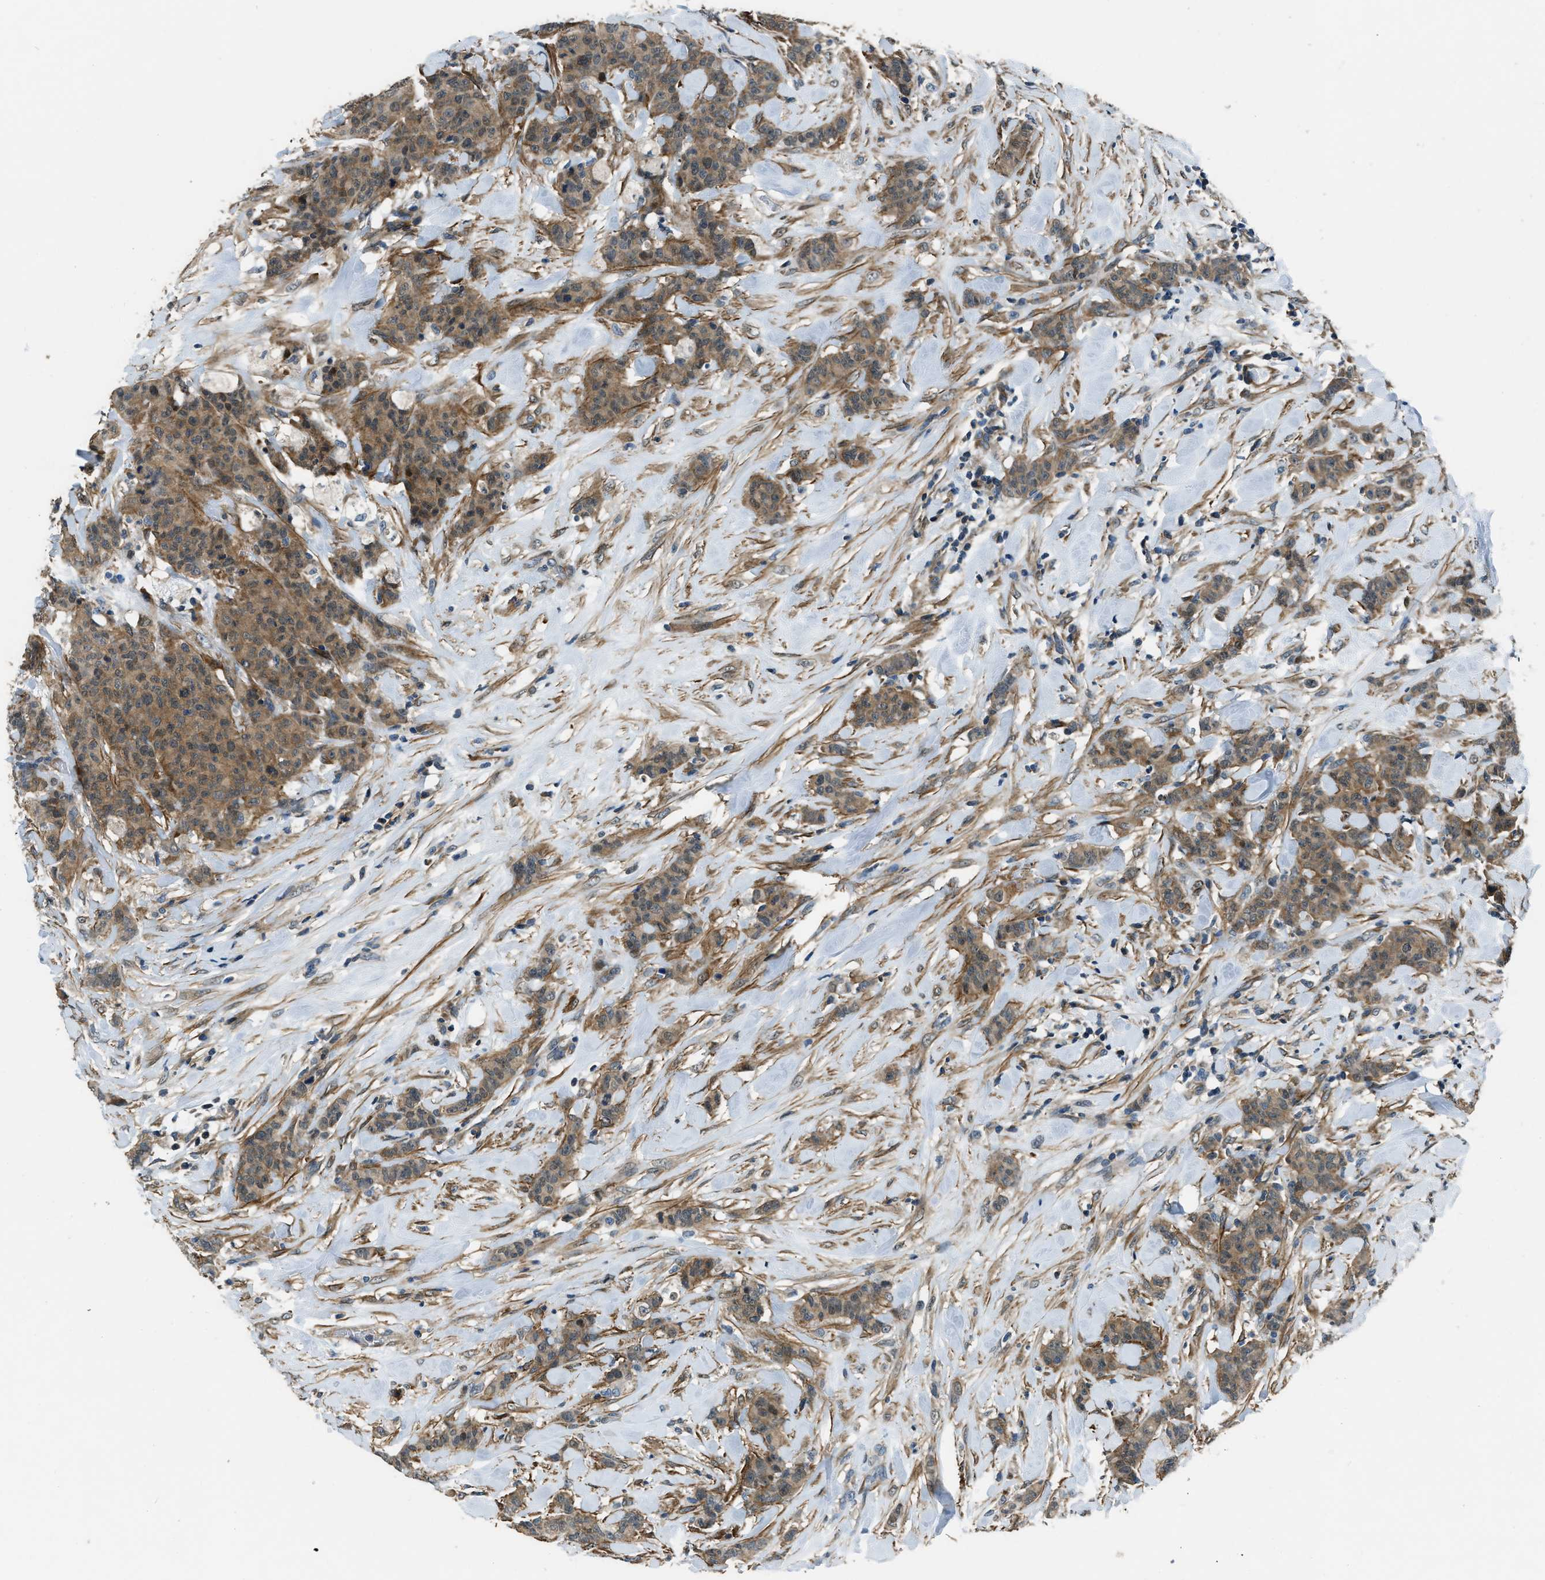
{"staining": {"intensity": "moderate", "quantity": ">75%", "location": "cytoplasmic/membranous"}, "tissue": "breast cancer", "cell_type": "Tumor cells", "image_type": "cancer", "snomed": [{"axis": "morphology", "description": "Normal tissue, NOS"}, {"axis": "morphology", "description": "Duct carcinoma"}, {"axis": "topography", "description": "Breast"}], "caption": "This is a micrograph of immunohistochemistry staining of breast cancer, which shows moderate positivity in the cytoplasmic/membranous of tumor cells.", "gene": "NUDCD3", "patient": {"sex": "female", "age": 40}}